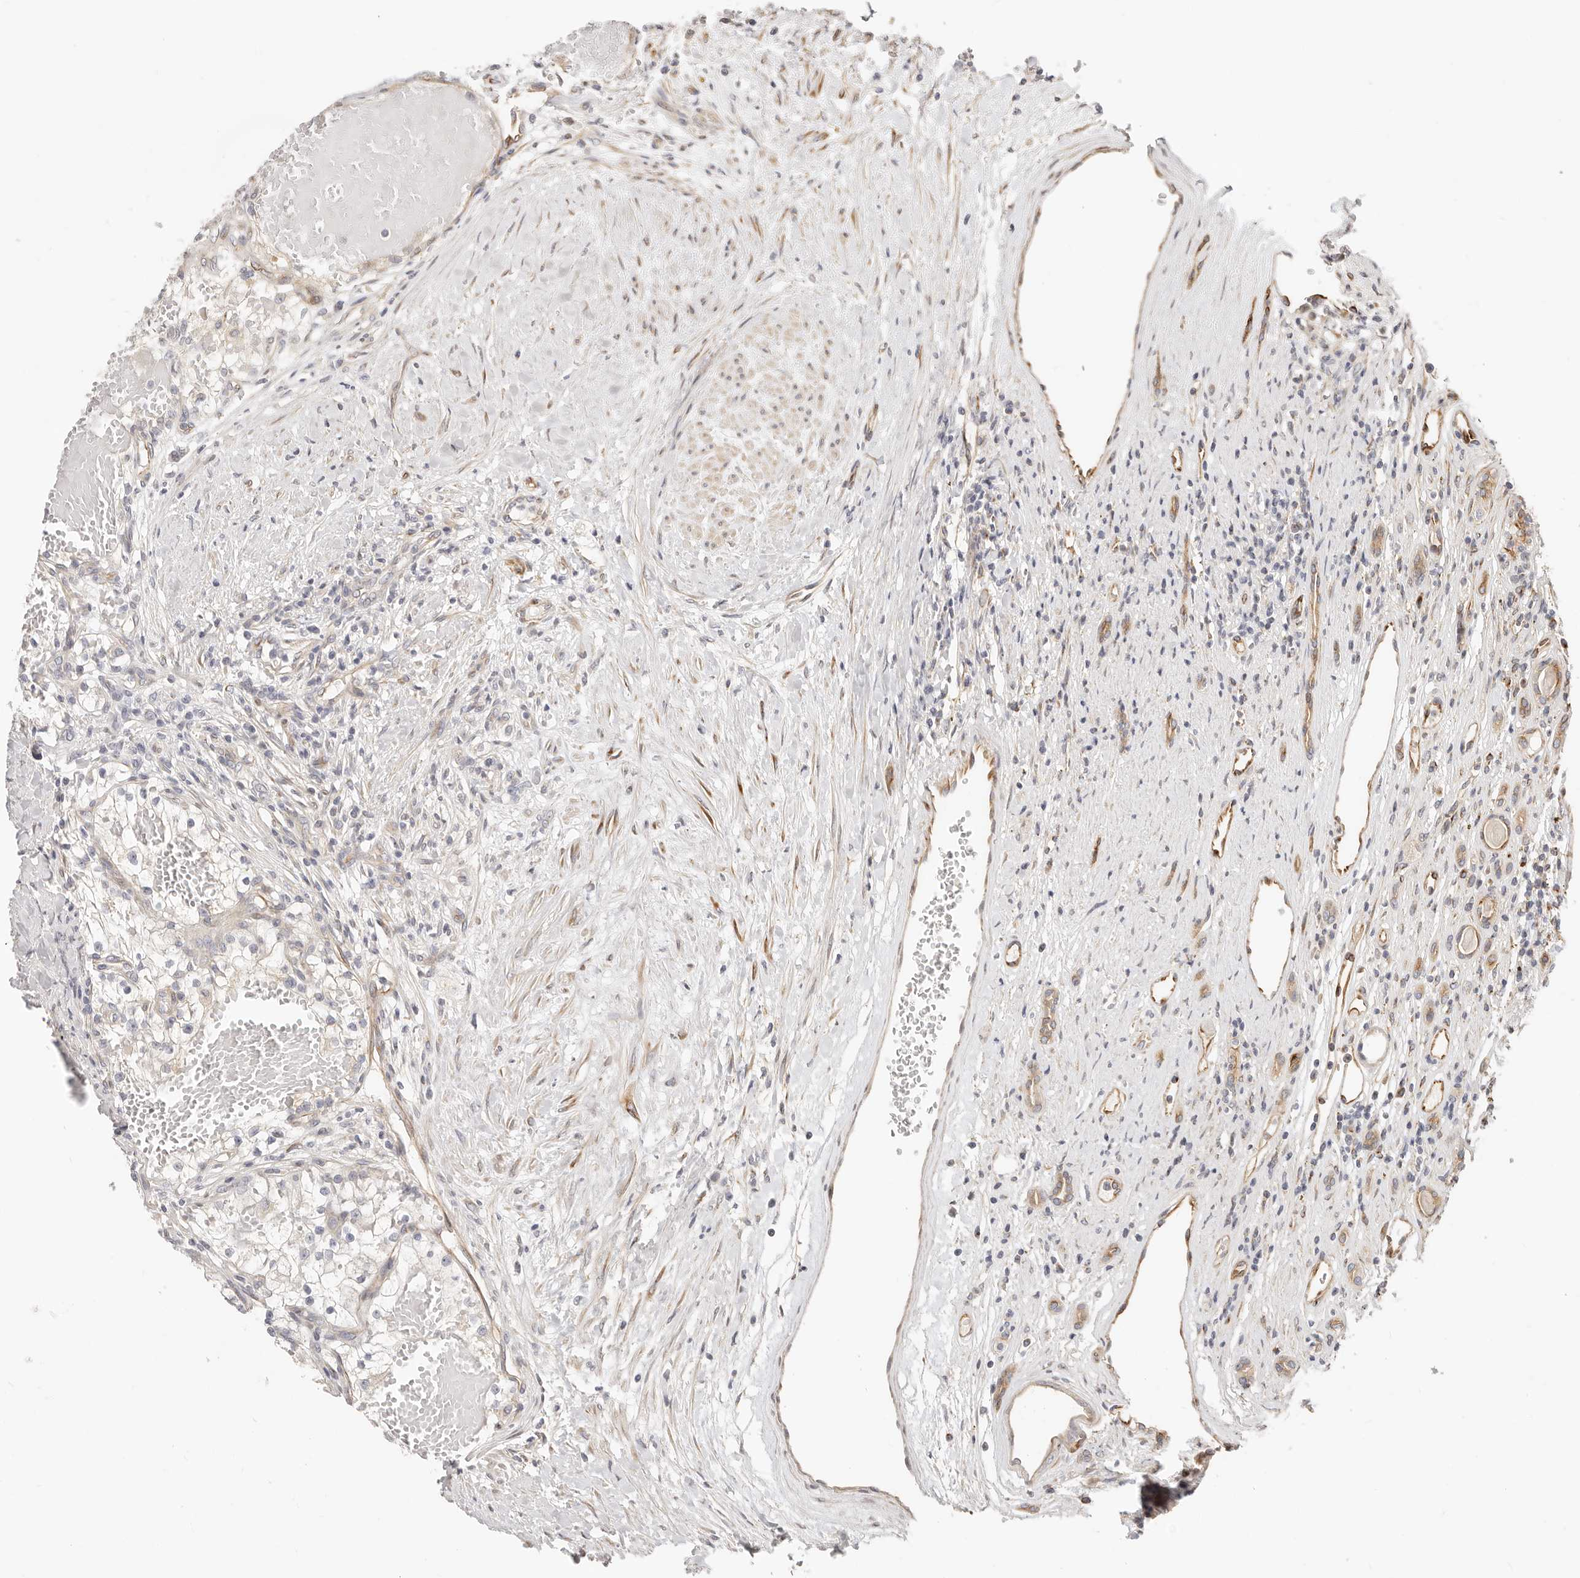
{"staining": {"intensity": "negative", "quantity": "none", "location": "none"}, "tissue": "renal cancer", "cell_type": "Tumor cells", "image_type": "cancer", "snomed": [{"axis": "morphology", "description": "Normal tissue, NOS"}, {"axis": "morphology", "description": "Adenocarcinoma, NOS"}, {"axis": "topography", "description": "Kidney"}], "caption": "An immunohistochemistry photomicrograph of adenocarcinoma (renal) is shown. There is no staining in tumor cells of adenocarcinoma (renal).", "gene": "DTNBP1", "patient": {"sex": "male", "age": 68}}